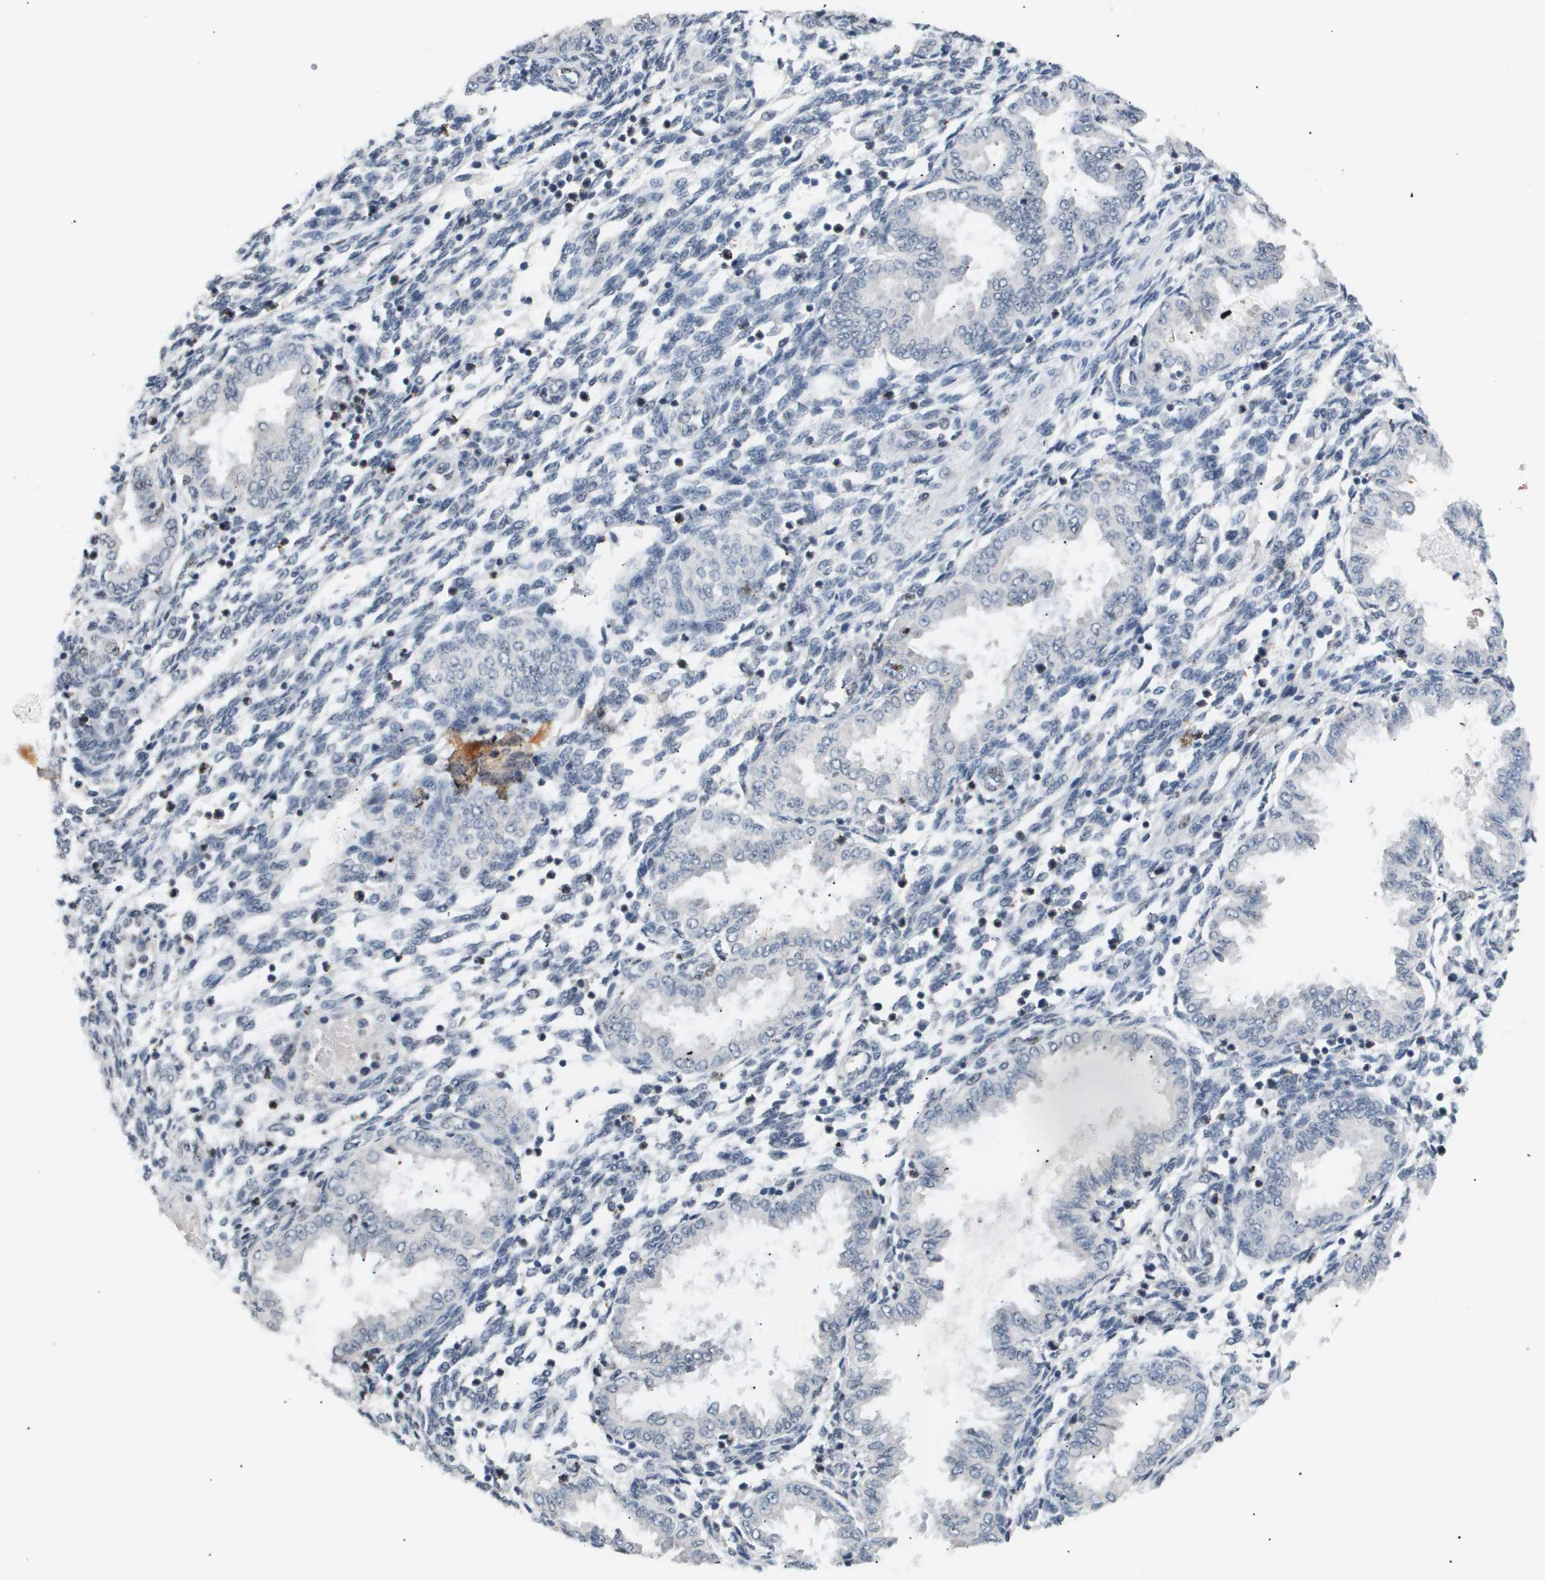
{"staining": {"intensity": "negative", "quantity": "none", "location": "none"}, "tissue": "endometrium", "cell_type": "Cells in endometrial stroma", "image_type": "normal", "snomed": [{"axis": "morphology", "description": "Normal tissue, NOS"}, {"axis": "topography", "description": "Endometrium"}], "caption": "Cells in endometrial stroma show no significant expression in normal endometrium. (DAB IHC, high magnification).", "gene": "ANAPC2", "patient": {"sex": "female", "age": 33}}